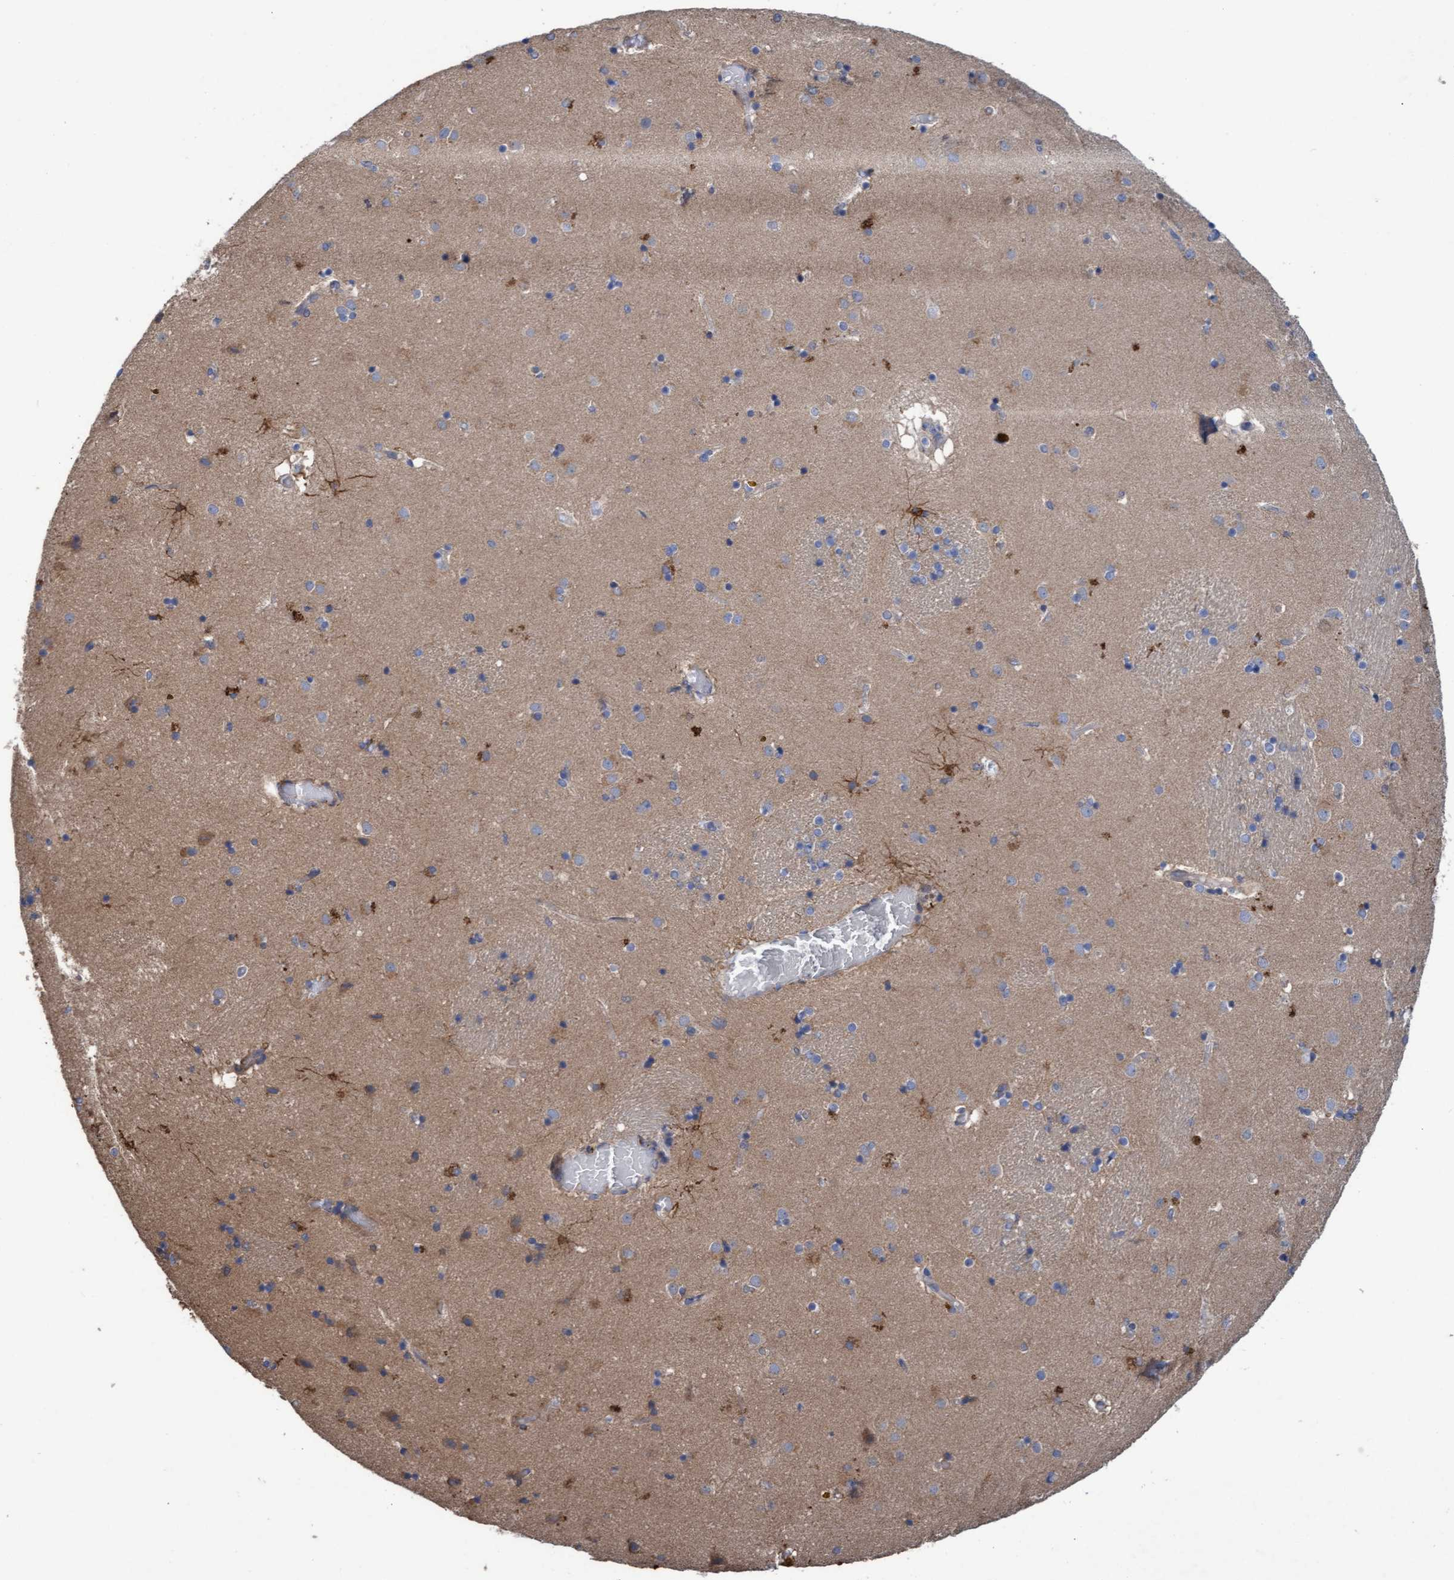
{"staining": {"intensity": "moderate", "quantity": "<25%", "location": "cytoplasmic/membranous"}, "tissue": "caudate", "cell_type": "Glial cells", "image_type": "normal", "snomed": [{"axis": "morphology", "description": "Adenocarcinoma, NOS"}, {"axis": "topography", "description": "Endometrium"}], "caption": "A photomicrograph of caudate stained for a protein shows moderate cytoplasmic/membranous brown staining in glial cells. Ihc stains the protein in brown and the nuclei are stained blue.", "gene": "MRPL38", "patient": {"sex": "female", "age": 68}}